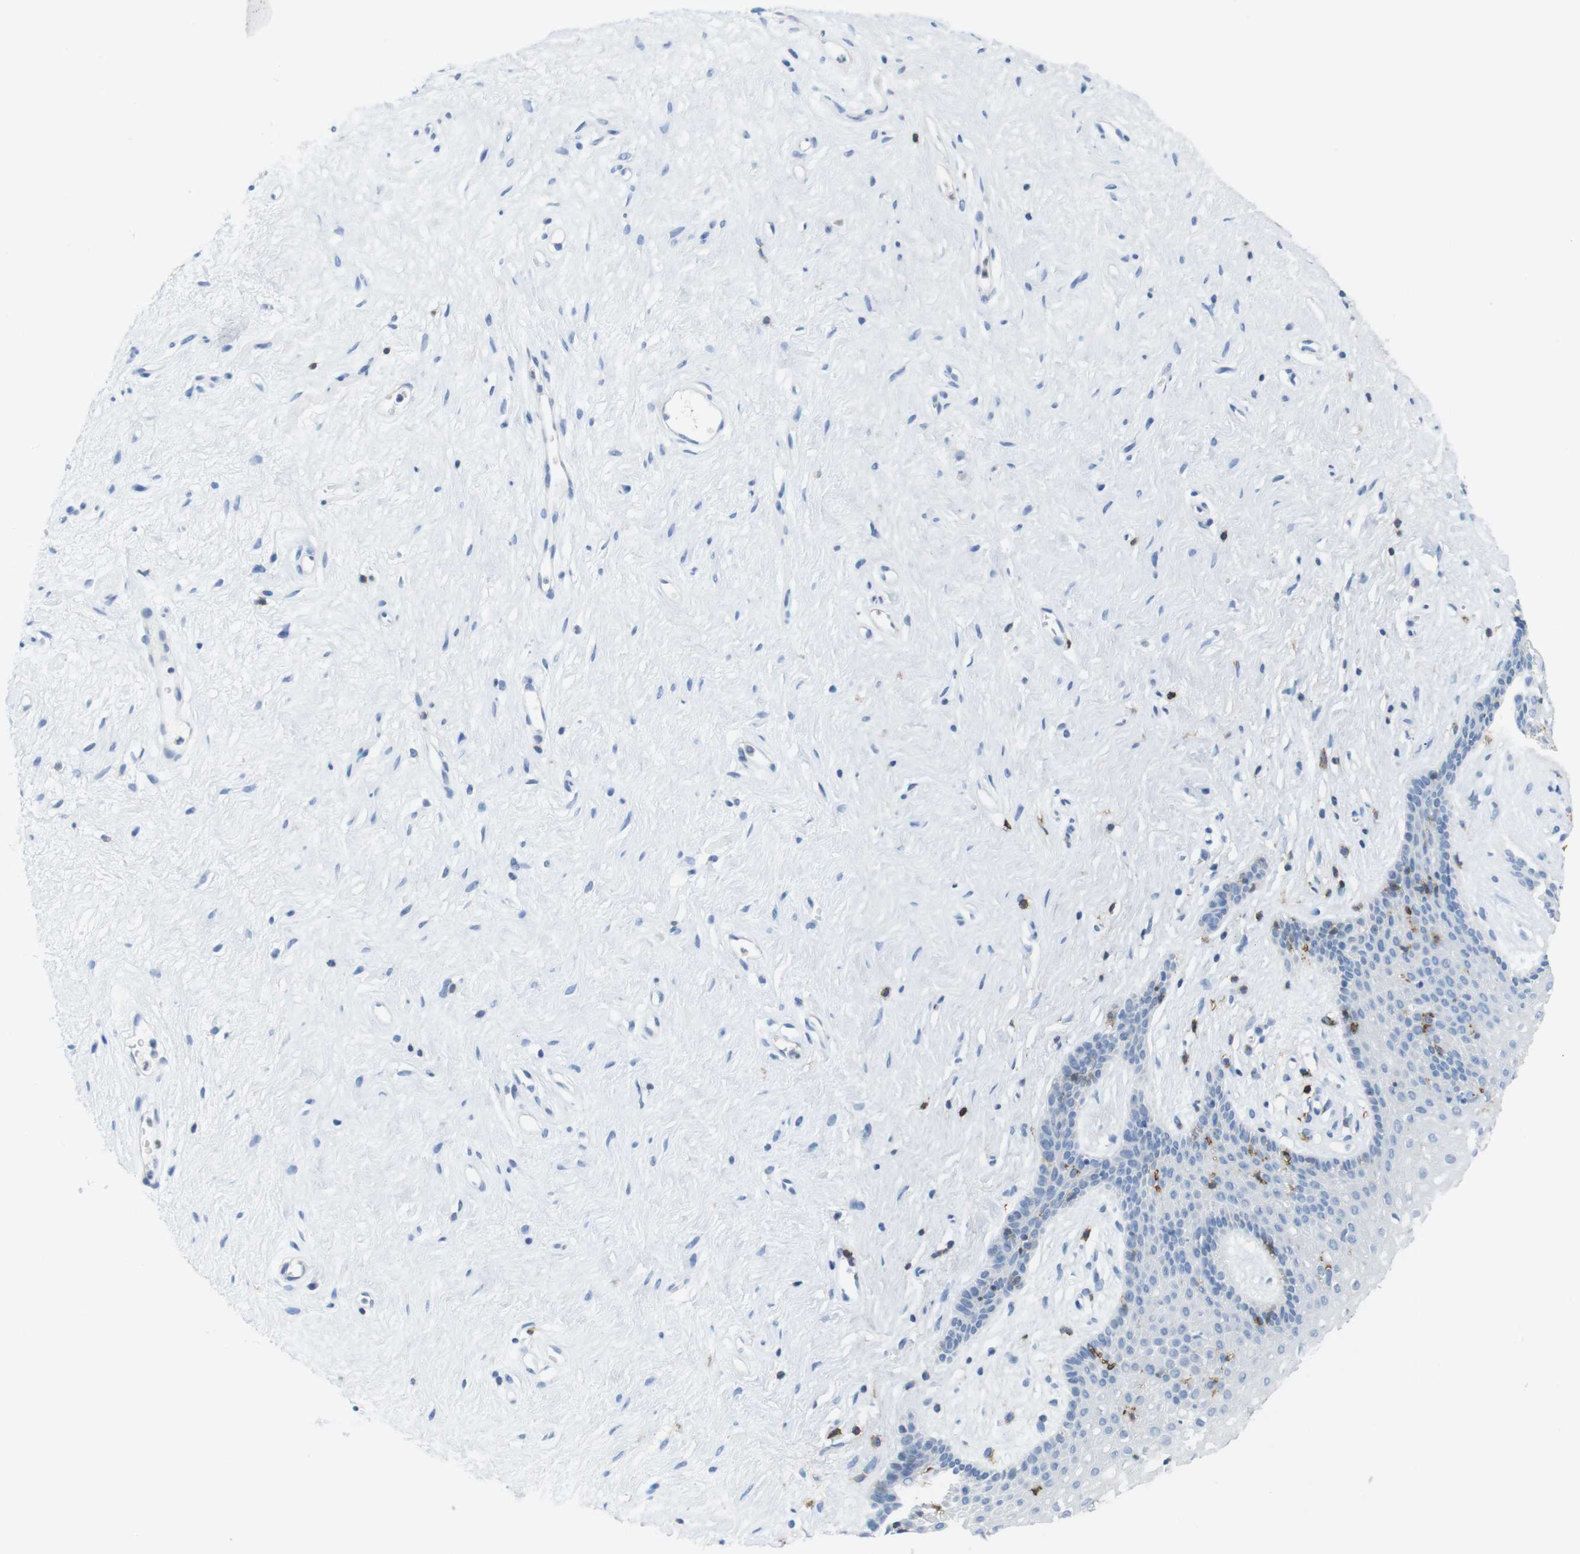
{"staining": {"intensity": "negative", "quantity": "none", "location": "none"}, "tissue": "vagina", "cell_type": "Squamous epithelial cells", "image_type": "normal", "snomed": [{"axis": "morphology", "description": "Normal tissue, NOS"}, {"axis": "topography", "description": "Vagina"}], "caption": "Image shows no significant protein expression in squamous epithelial cells of normal vagina.", "gene": "CD5", "patient": {"sex": "female", "age": 44}}